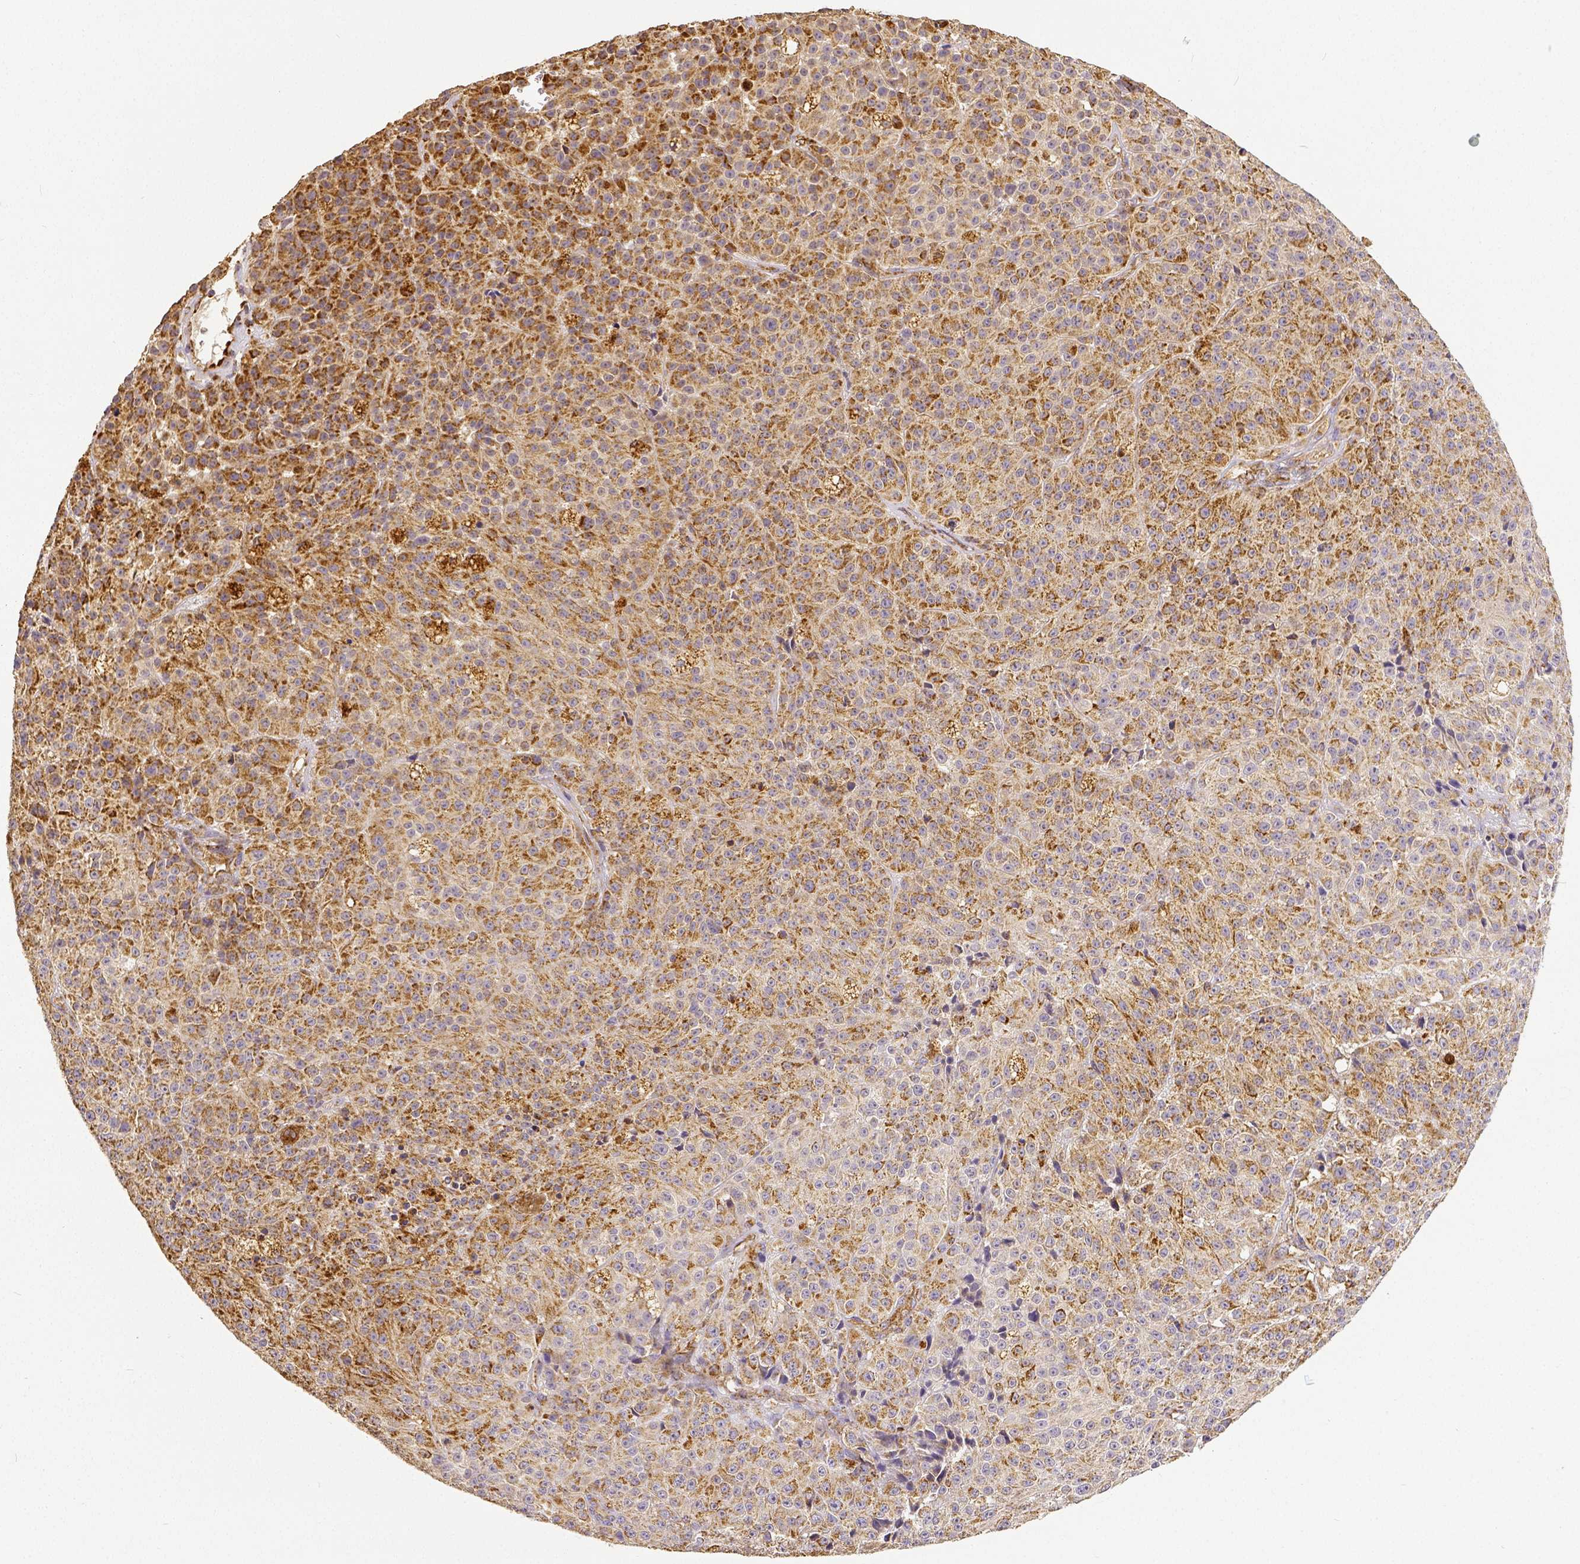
{"staining": {"intensity": "moderate", "quantity": ">75%", "location": "cytoplasmic/membranous"}, "tissue": "melanoma", "cell_type": "Tumor cells", "image_type": "cancer", "snomed": [{"axis": "morphology", "description": "Malignant melanoma, NOS"}, {"axis": "topography", "description": "Skin"}], "caption": "Approximately >75% of tumor cells in malignant melanoma exhibit moderate cytoplasmic/membranous protein staining as visualized by brown immunohistochemical staining.", "gene": "SDHB", "patient": {"sex": "female", "age": 58}}